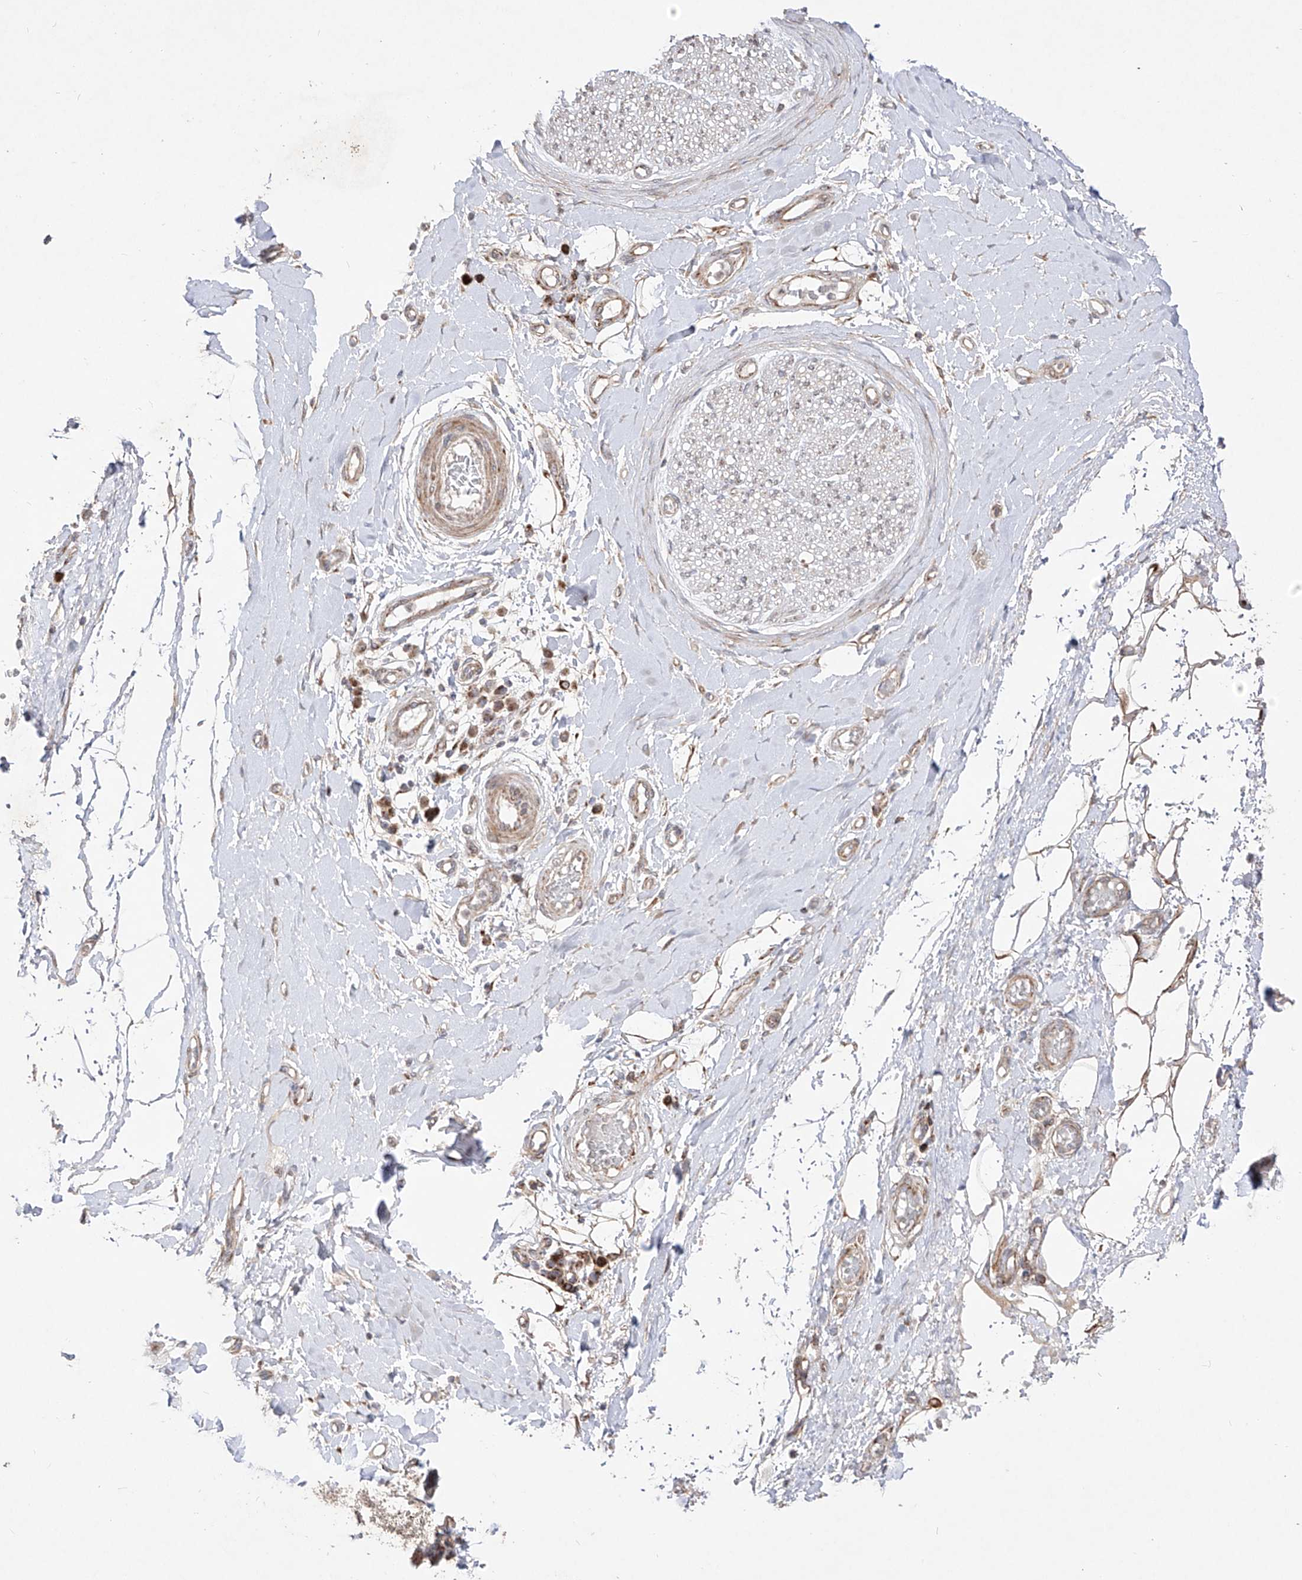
{"staining": {"intensity": "weak", "quantity": ">75%", "location": "cytoplasmic/membranous"}, "tissue": "adipose tissue", "cell_type": "Adipocytes", "image_type": "normal", "snomed": [{"axis": "morphology", "description": "Normal tissue, NOS"}, {"axis": "morphology", "description": "Adenocarcinoma, NOS"}, {"axis": "topography", "description": "Esophagus"}, {"axis": "topography", "description": "Stomach, upper"}, {"axis": "topography", "description": "Peripheral nerve tissue"}], "caption": "Normal adipose tissue was stained to show a protein in brown. There is low levels of weak cytoplasmic/membranous positivity in approximately >75% of adipocytes. (brown staining indicates protein expression, while blue staining denotes nuclei).", "gene": "YKT6", "patient": {"sex": "male", "age": 62}}